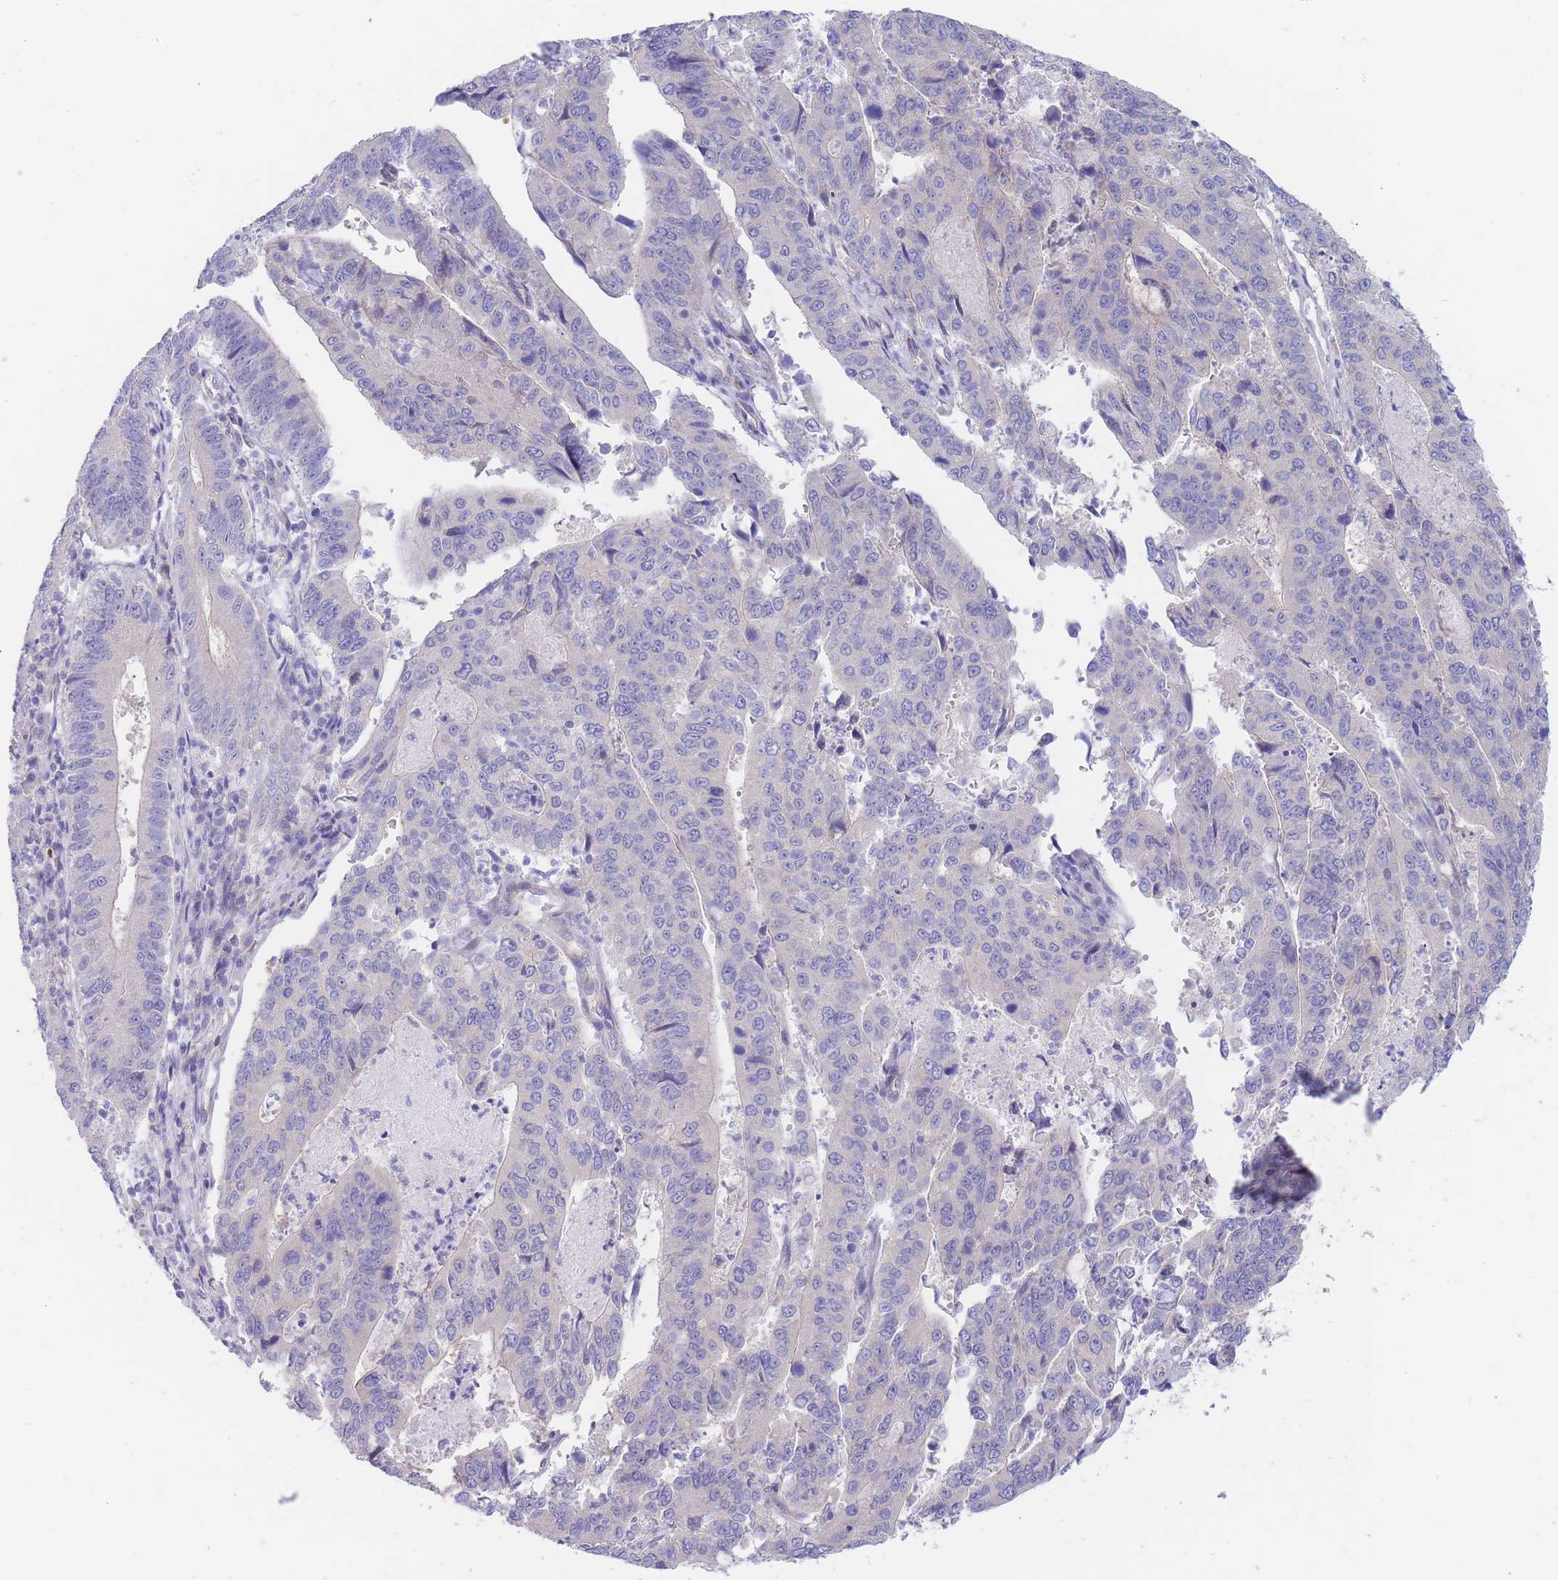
{"staining": {"intensity": "negative", "quantity": "none", "location": "none"}, "tissue": "stomach cancer", "cell_type": "Tumor cells", "image_type": "cancer", "snomed": [{"axis": "morphology", "description": "Adenocarcinoma, NOS"}, {"axis": "topography", "description": "Stomach"}], "caption": "This is a photomicrograph of immunohistochemistry staining of adenocarcinoma (stomach), which shows no positivity in tumor cells.", "gene": "ZNF281", "patient": {"sex": "male", "age": 59}}